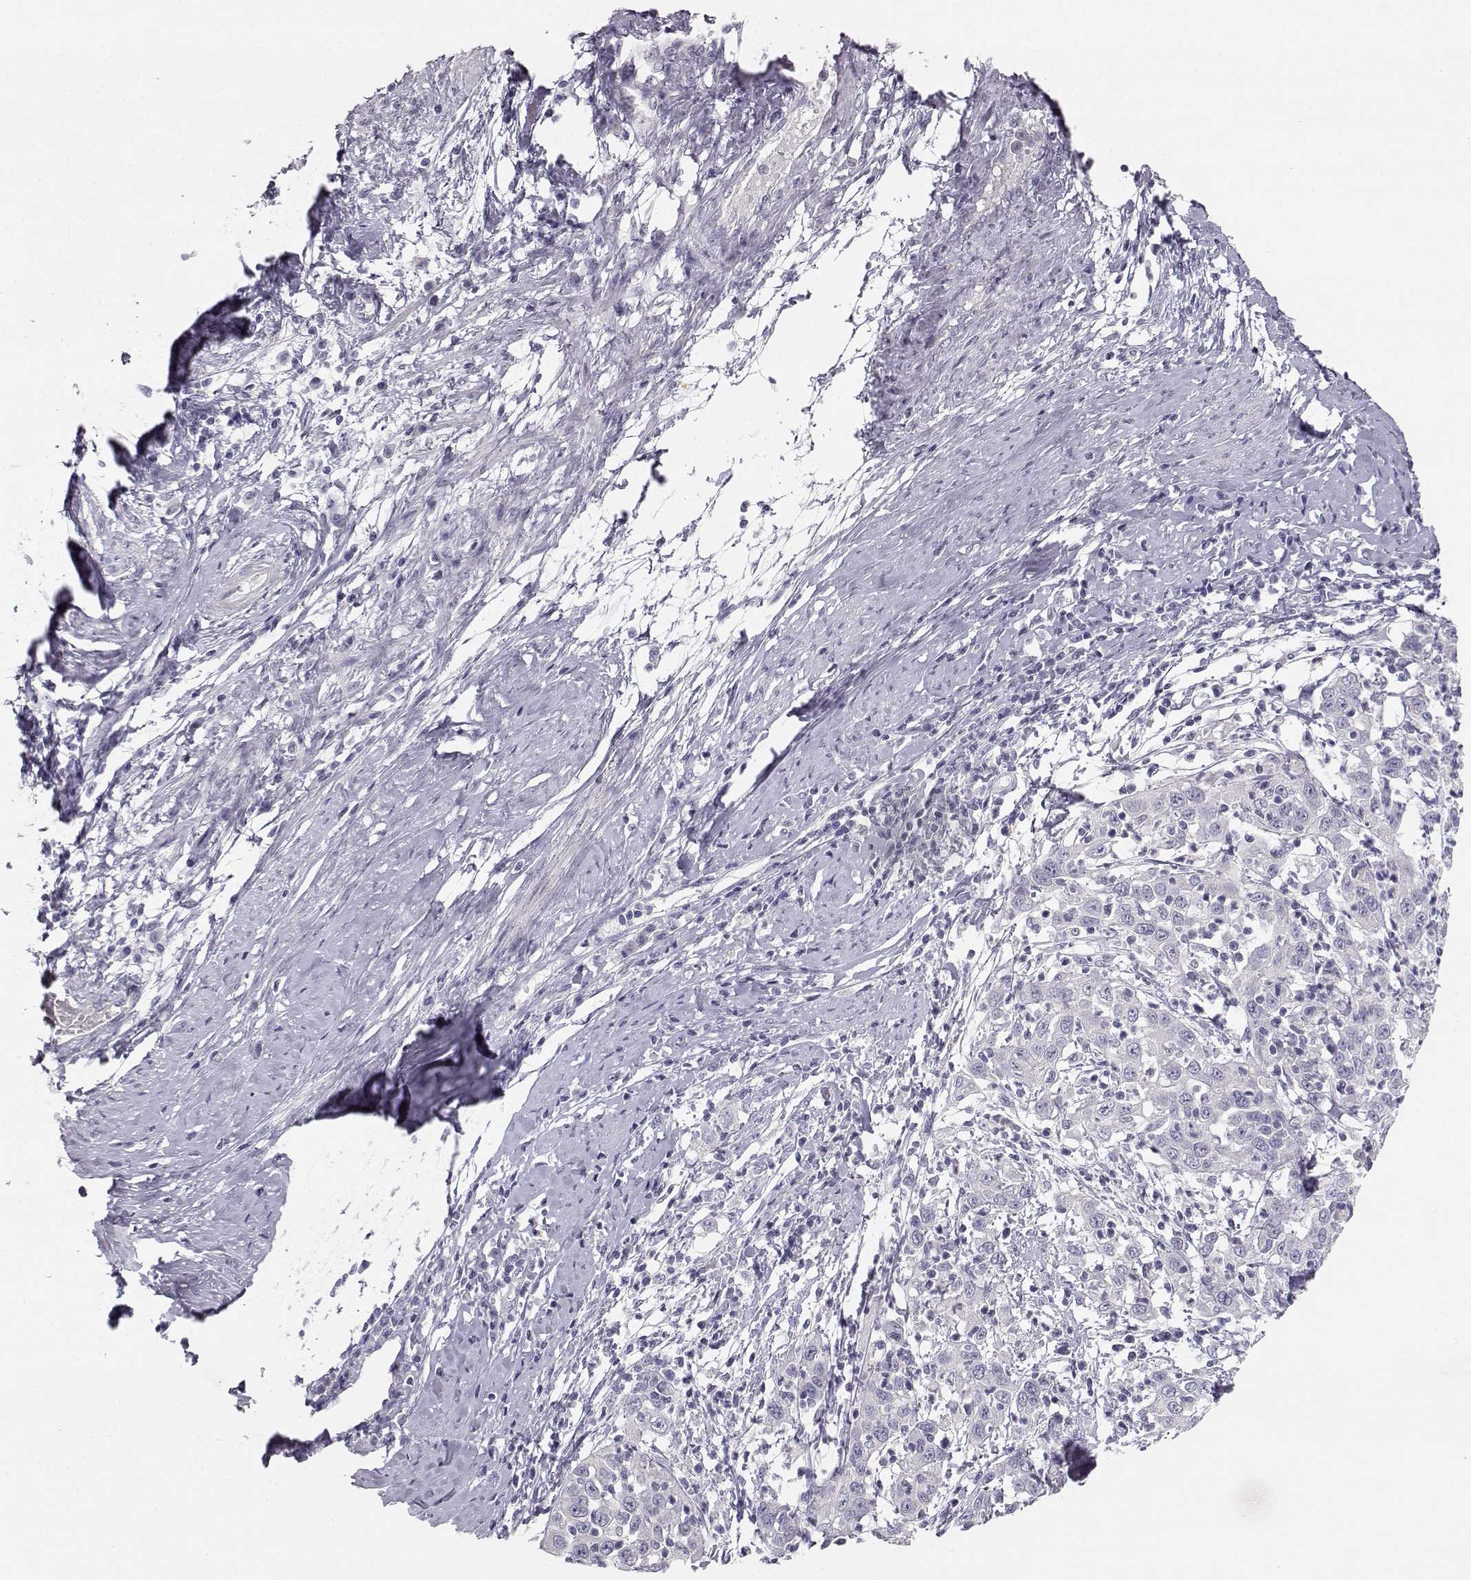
{"staining": {"intensity": "negative", "quantity": "none", "location": "none"}, "tissue": "cervical cancer", "cell_type": "Tumor cells", "image_type": "cancer", "snomed": [{"axis": "morphology", "description": "Squamous cell carcinoma, NOS"}, {"axis": "topography", "description": "Cervix"}], "caption": "Immunohistochemistry (IHC) photomicrograph of squamous cell carcinoma (cervical) stained for a protein (brown), which demonstrates no expression in tumor cells. (Stains: DAB (3,3'-diaminobenzidine) IHC with hematoxylin counter stain, Microscopy: brightfield microscopy at high magnification).", "gene": "MYCBPAP", "patient": {"sex": "female", "age": 46}}